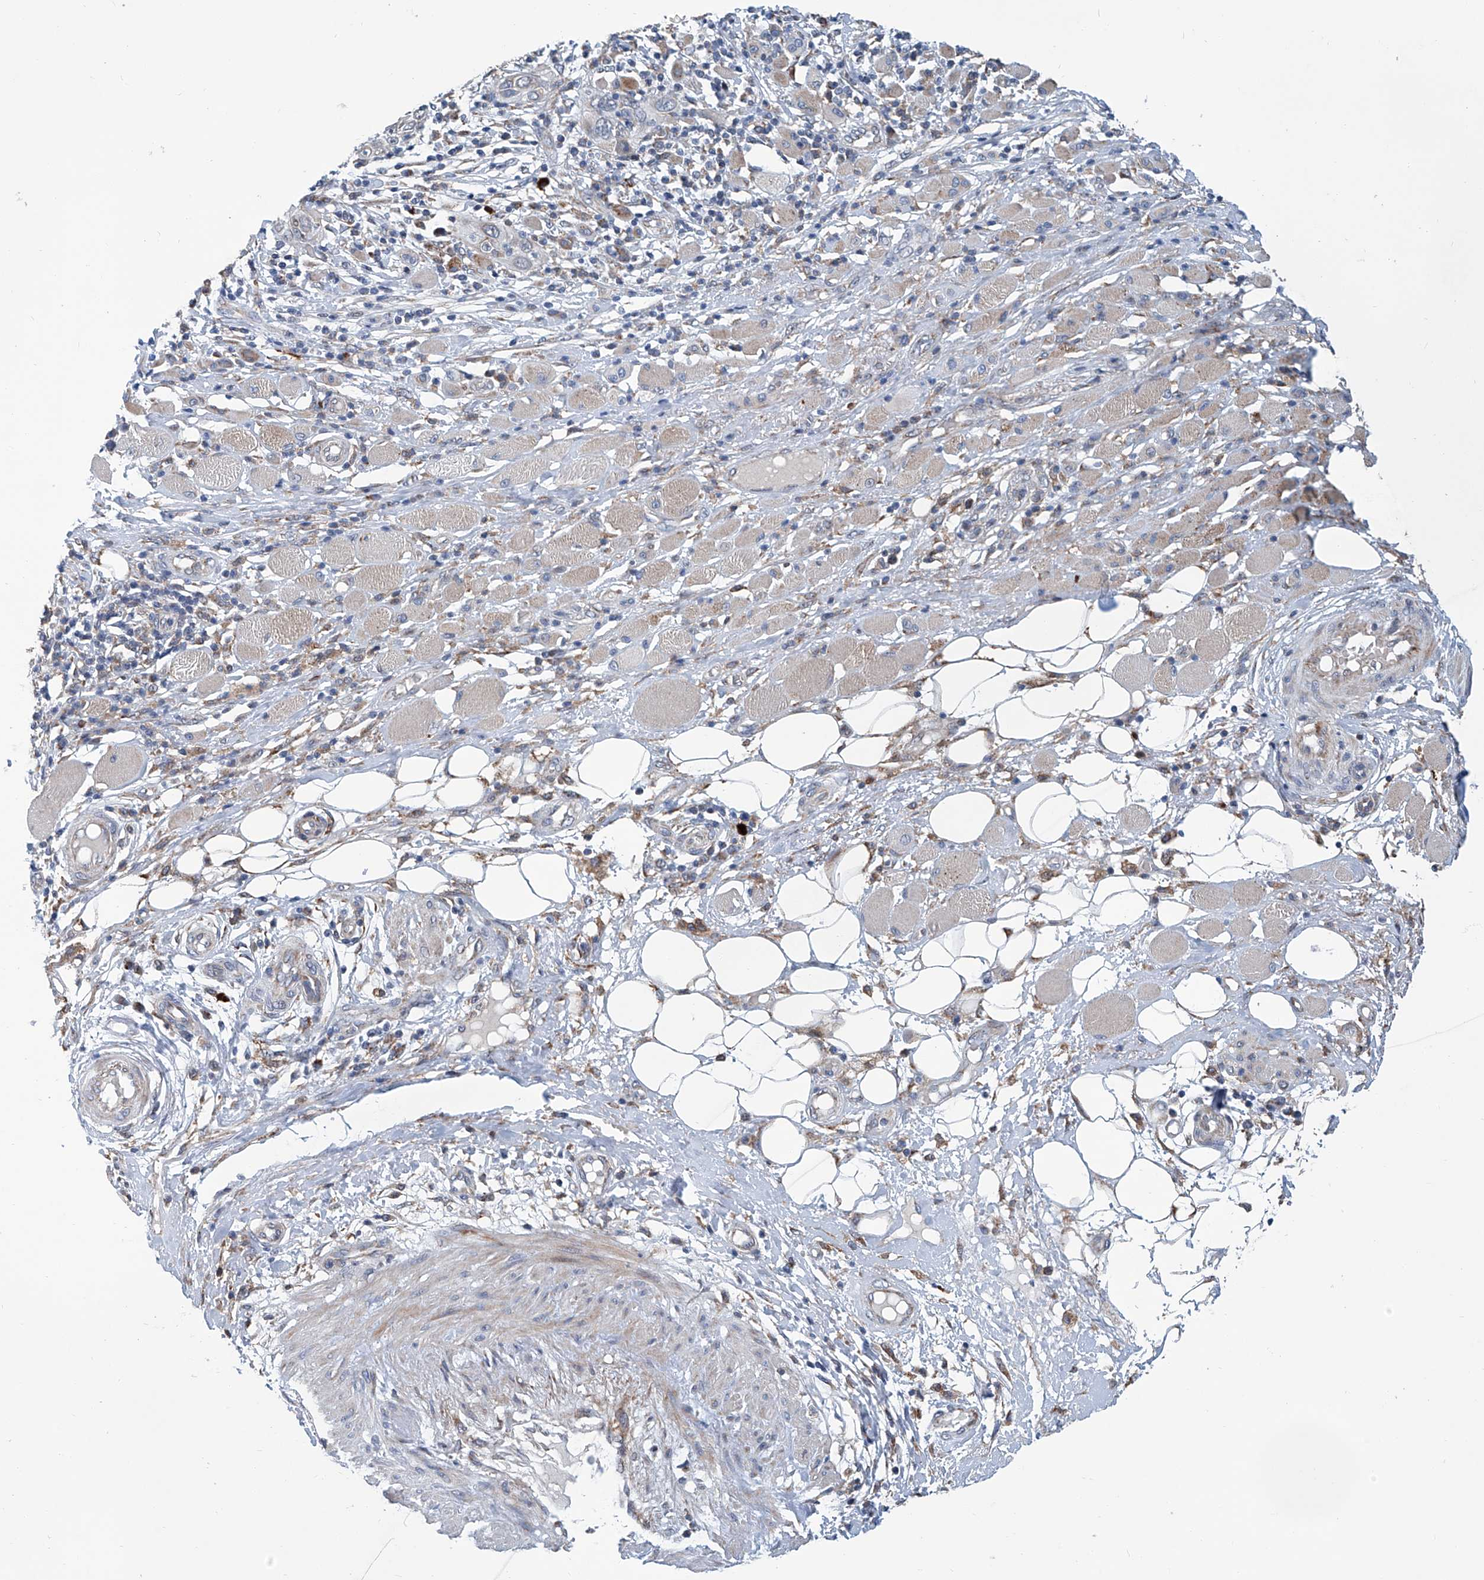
{"staining": {"intensity": "moderate", "quantity": "25%-75%", "location": "cytoplasmic/membranous"}, "tissue": "skin cancer", "cell_type": "Tumor cells", "image_type": "cancer", "snomed": [{"axis": "morphology", "description": "Squamous cell carcinoma, NOS"}, {"axis": "topography", "description": "Skin"}], "caption": "Protein staining of skin squamous cell carcinoma tissue reveals moderate cytoplasmic/membranous staining in approximately 25%-75% of tumor cells.", "gene": "USP48", "patient": {"sex": "female", "age": 88}}